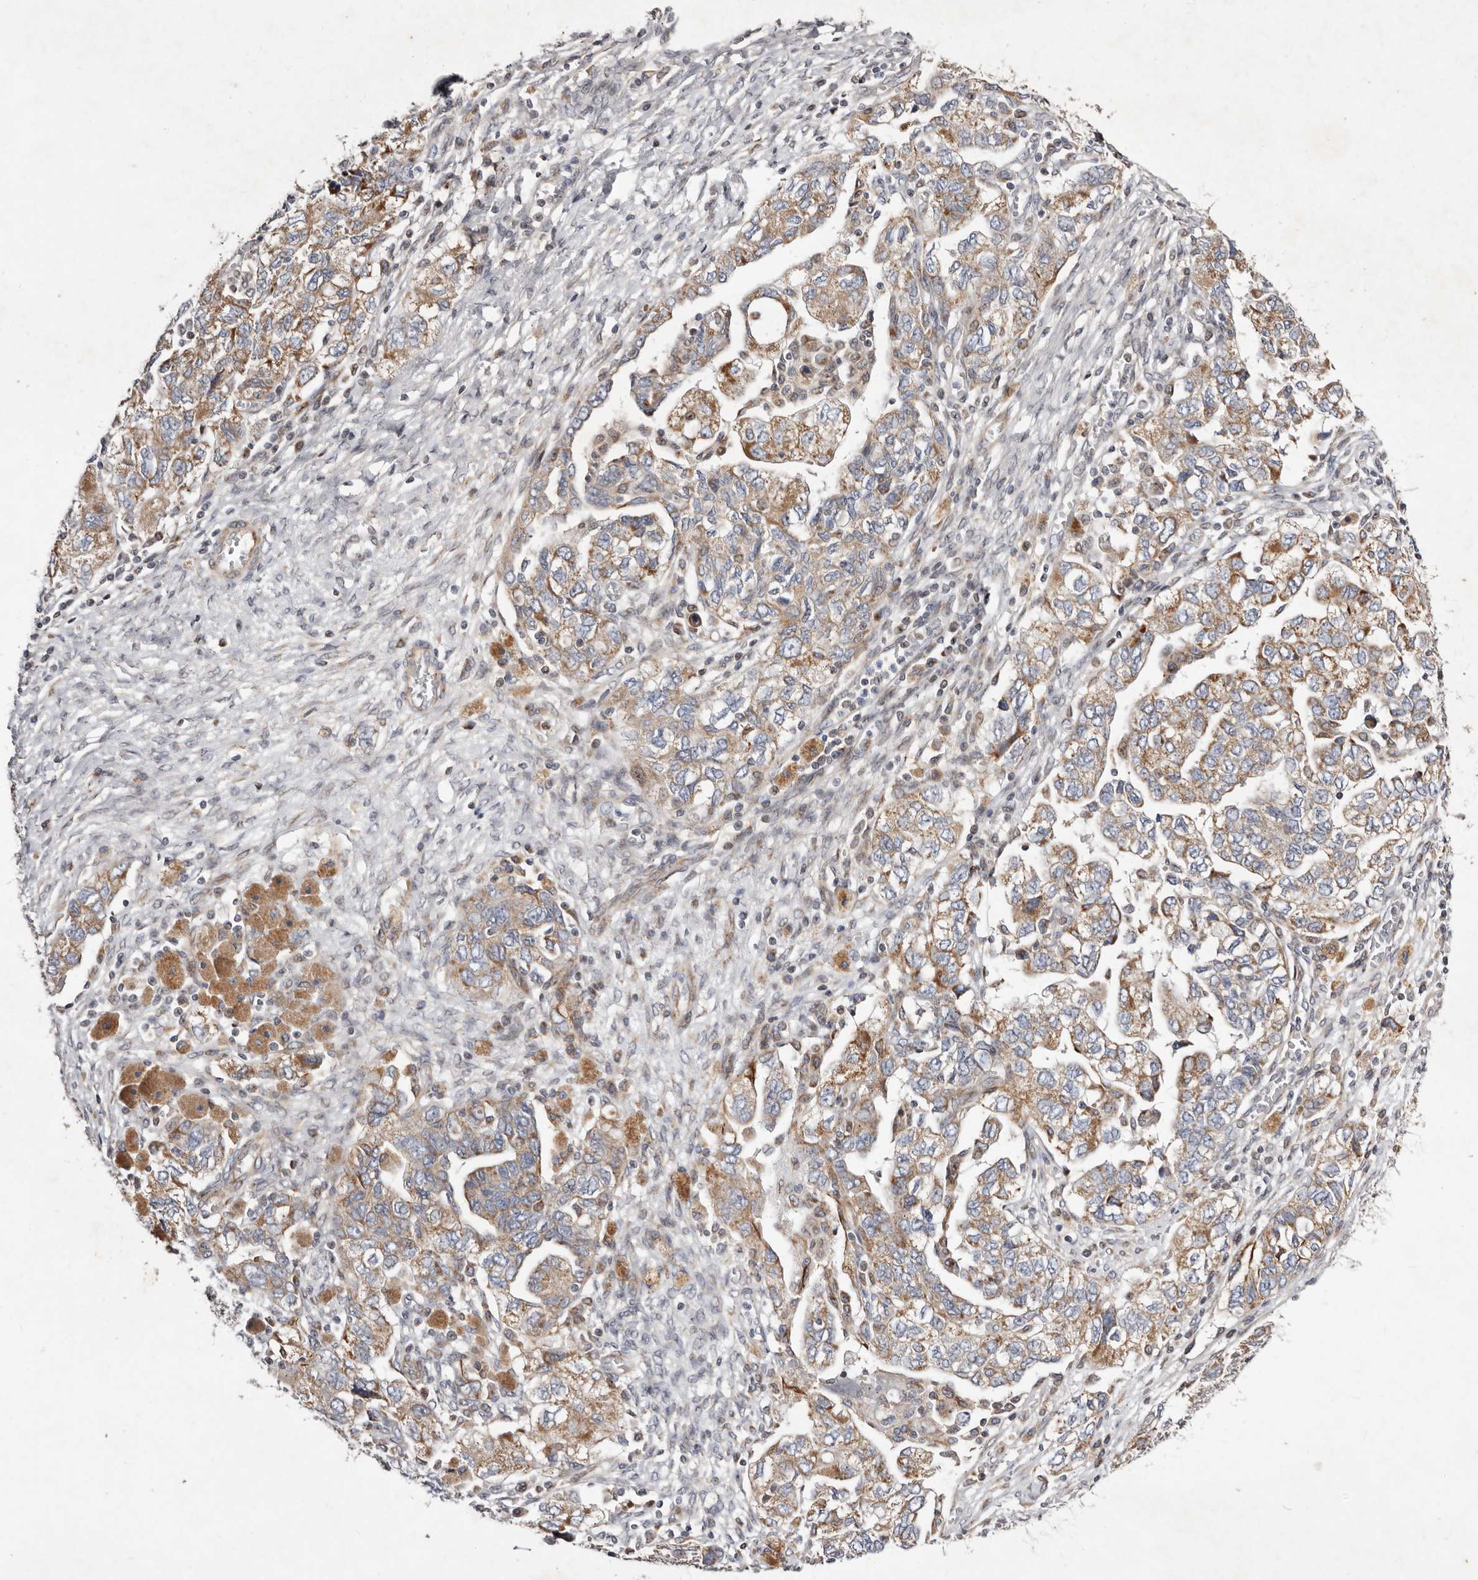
{"staining": {"intensity": "moderate", "quantity": ">75%", "location": "cytoplasmic/membranous"}, "tissue": "ovarian cancer", "cell_type": "Tumor cells", "image_type": "cancer", "snomed": [{"axis": "morphology", "description": "Carcinoma, NOS"}, {"axis": "morphology", "description": "Cystadenocarcinoma, serous, NOS"}, {"axis": "topography", "description": "Ovary"}], "caption": "Serous cystadenocarcinoma (ovarian) stained with IHC demonstrates moderate cytoplasmic/membranous expression in approximately >75% of tumor cells.", "gene": "TIMM17B", "patient": {"sex": "female", "age": 69}}